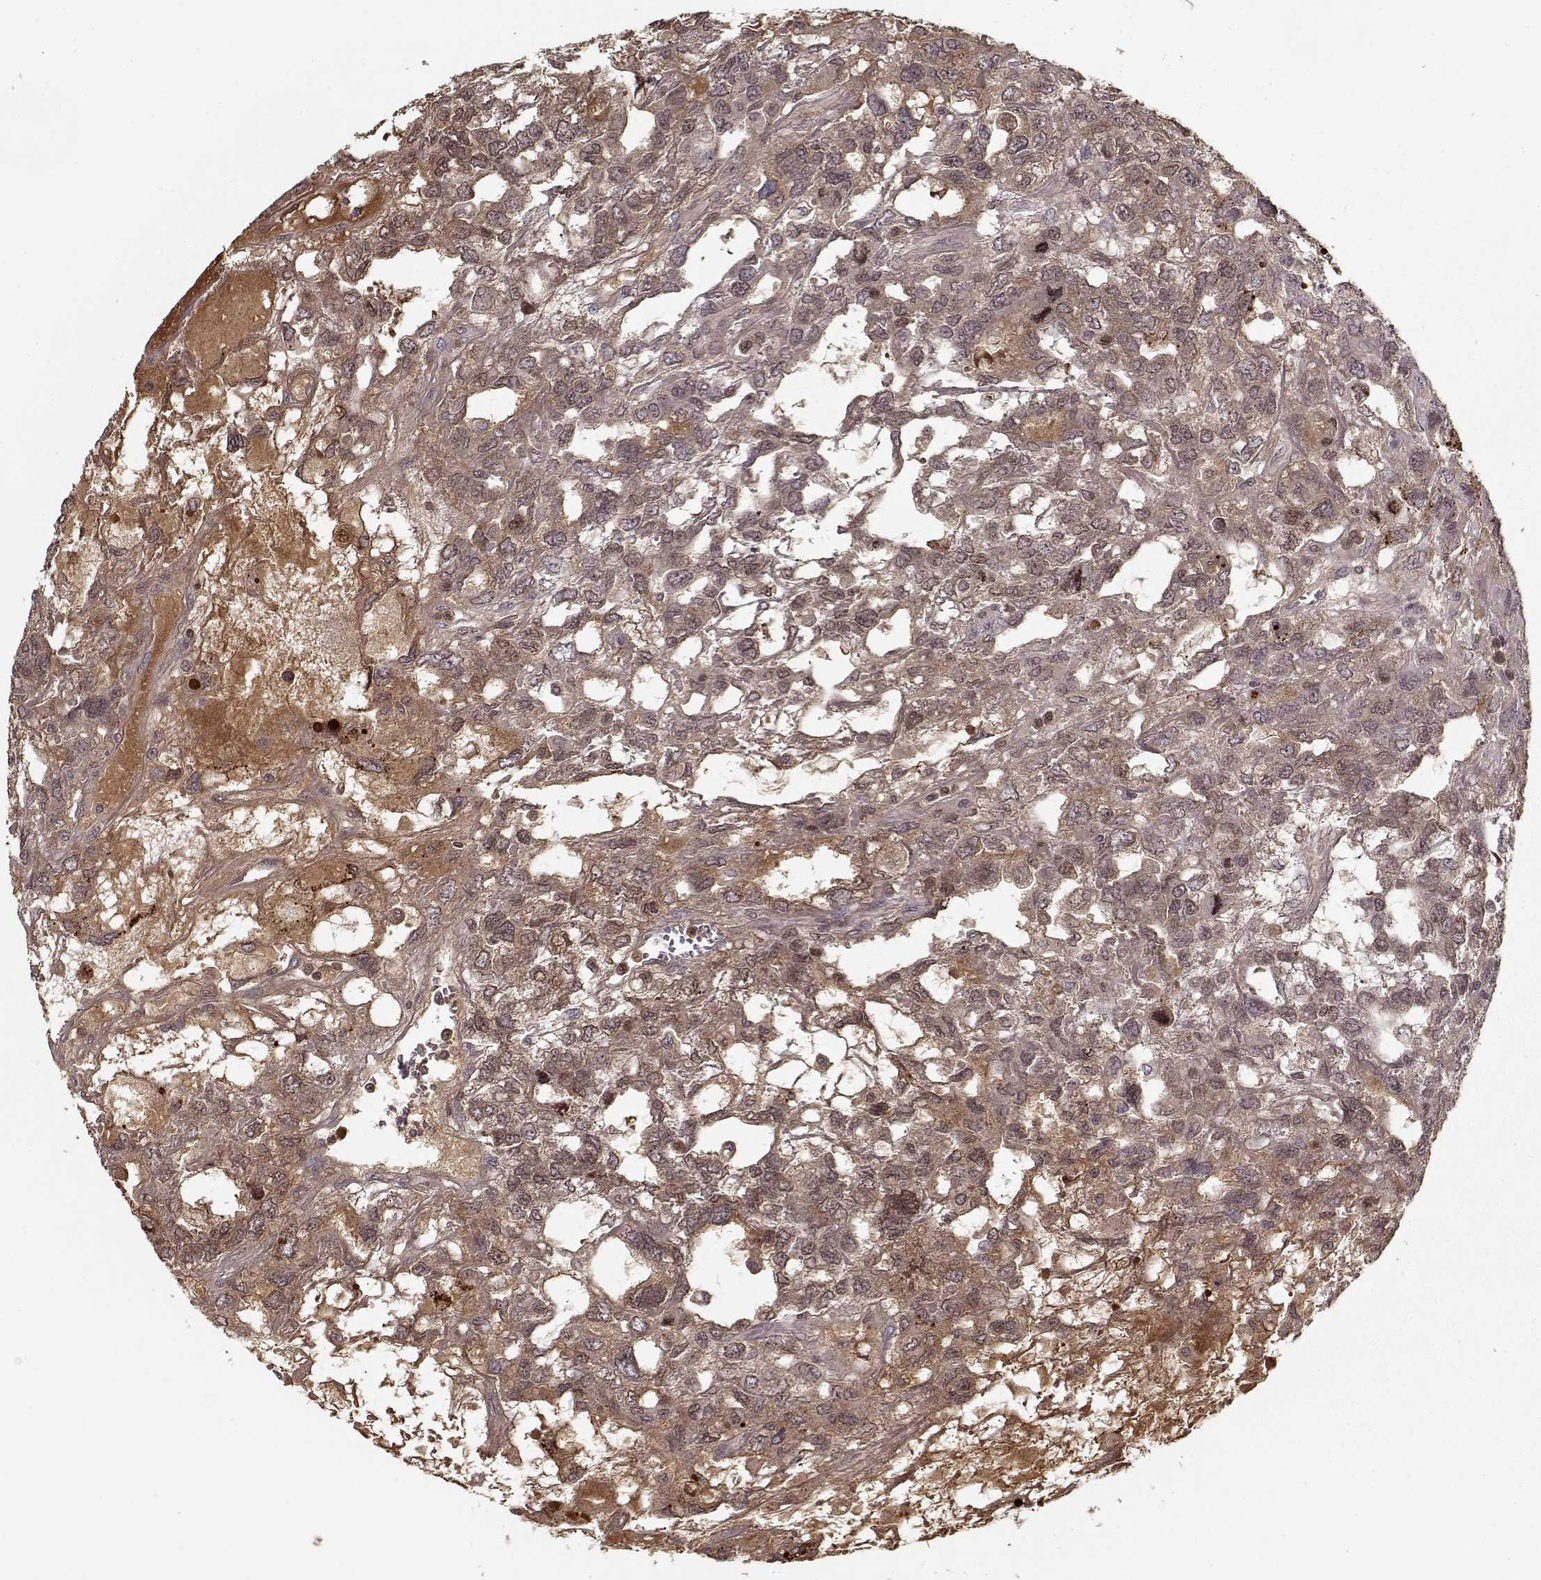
{"staining": {"intensity": "negative", "quantity": "none", "location": "none"}, "tissue": "testis cancer", "cell_type": "Tumor cells", "image_type": "cancer", "snomed": [{"axis": "morphology", "description": "Seminoma, NOS"}, {"axis": "topography", "description": "Testis"}], "caption": "This is an immunohistochemistry (IHC) photomicrograph of seminoma (testis). There is no staining in tumor cells.", "gene": "AFM", "patient": {"sex": "male", "age": 52}}